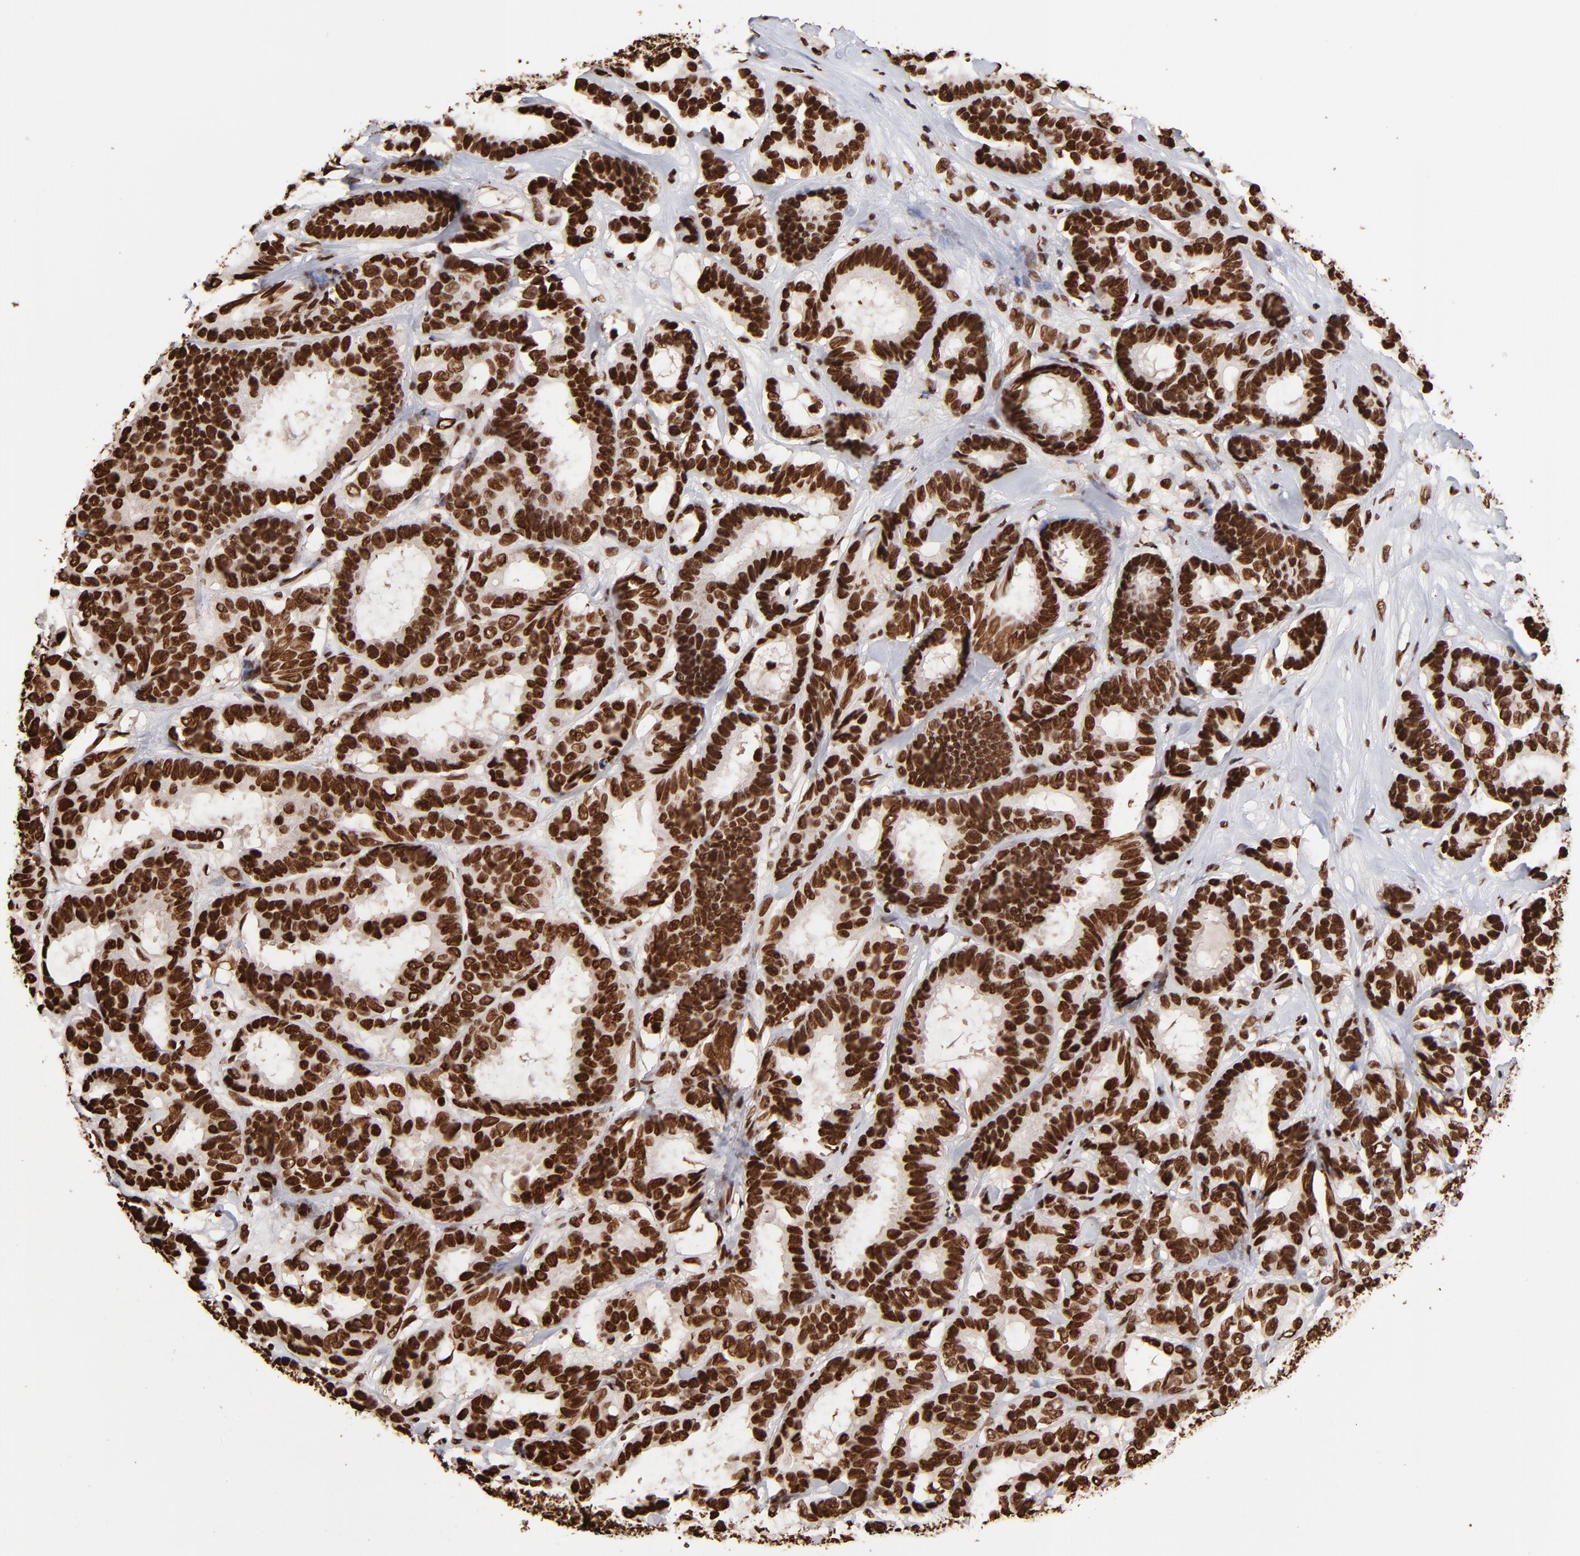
{"staining": {"intensity": "strong", "quantity": ">75%", "location": "nuclear"}, "tissue": "breast cancer", "cell_type": "Tumor cells", "image_type": "cancer", "snomed": [{"axis": "morphology", "description": "Duct carcinoma"}, {"axis": "topography", "description": "Breast"}], "caption": "Breast cancer (intraductal carcinoma) stained with a brown dye displays strong nuclear positive staining in about >75% of tumor cells.", "gene": "ZNF544", "patient": {"sex": "female", "age": 87}}